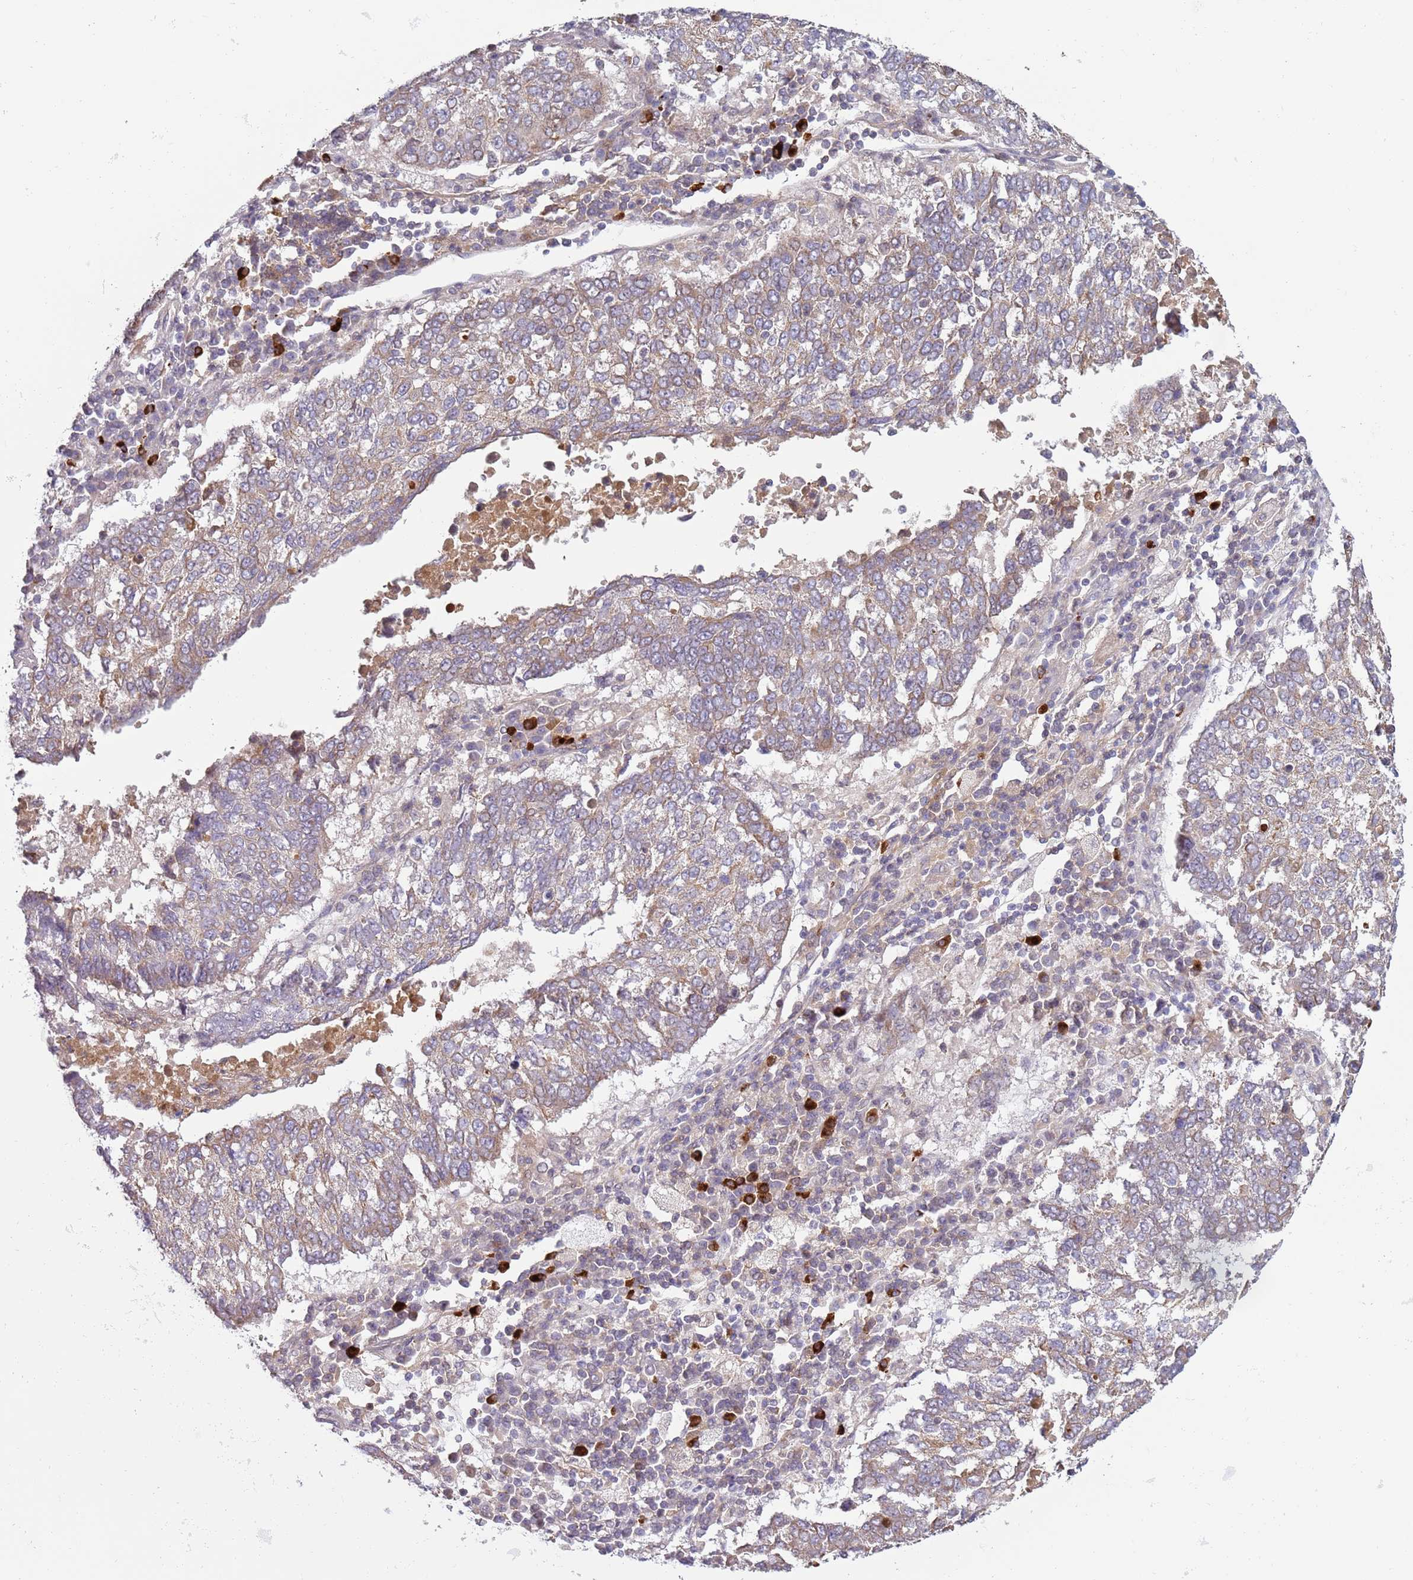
{"staining": {"intensity": "weak", "quantity": "25%-75%", "location": "cytoplasmic/membranous"}, "tissue": "lung cancer", "cell_type": "Tumor cells", "image_type": "cancer", "snomed": [{"axis": "morphology", "description": "Squamous cell carcinoma, NOS"}, {"axis": "topography", "description": "Lung"}], "caption": "Lung cancer (squamous cell carcinoma) stained with immunohistochemistry (IHC) displays weak cytoplasmic/membranous positivity in about 25%-75% of tumor cells. Ihc stains the protein in brown and the nuclei are stained blue.", "gene": "NPAP1", "patient": {"sex": "male", "age": 73}}